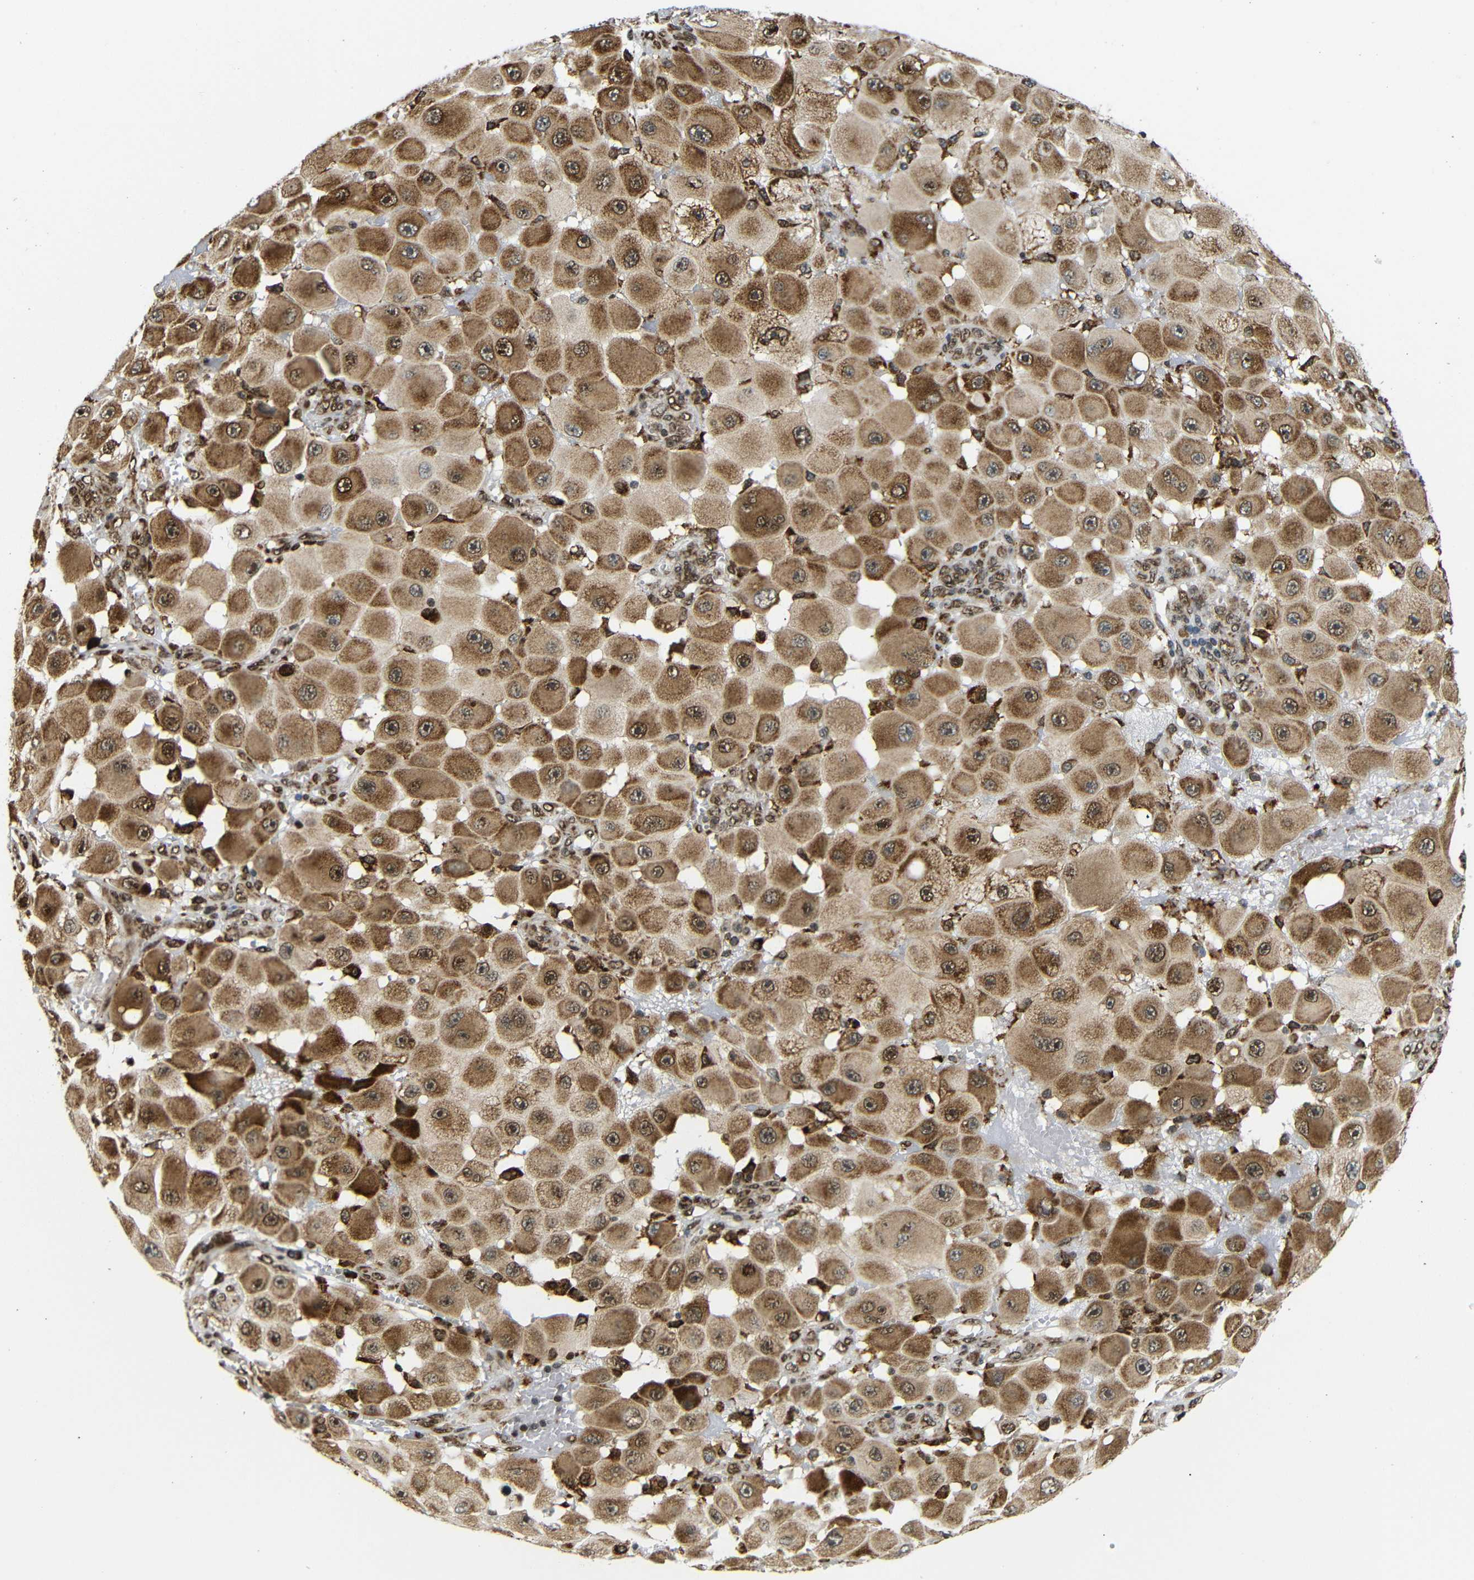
{"staining": {"intensity": "moderate", "quantity": ">75%", "location": "cytoplasmic/membranous,nuclear"}, "tissue": "melanoma", "cell_type": "Tumor cells", "image_type": "cancer", "snomed": [{"axis": "morphology", "description": "Malignant melanoma, NOS"}, {"axis": "topography", "description": "Skin"}], "caption": "Immunohistochemical staining of melanoma shows moderate cytoplasmic/membranous and nuclear protein expression in approximately >75% of tumor cells.", "gene": "SPCS2", "patient": {"sex": "female", "age": 81}}